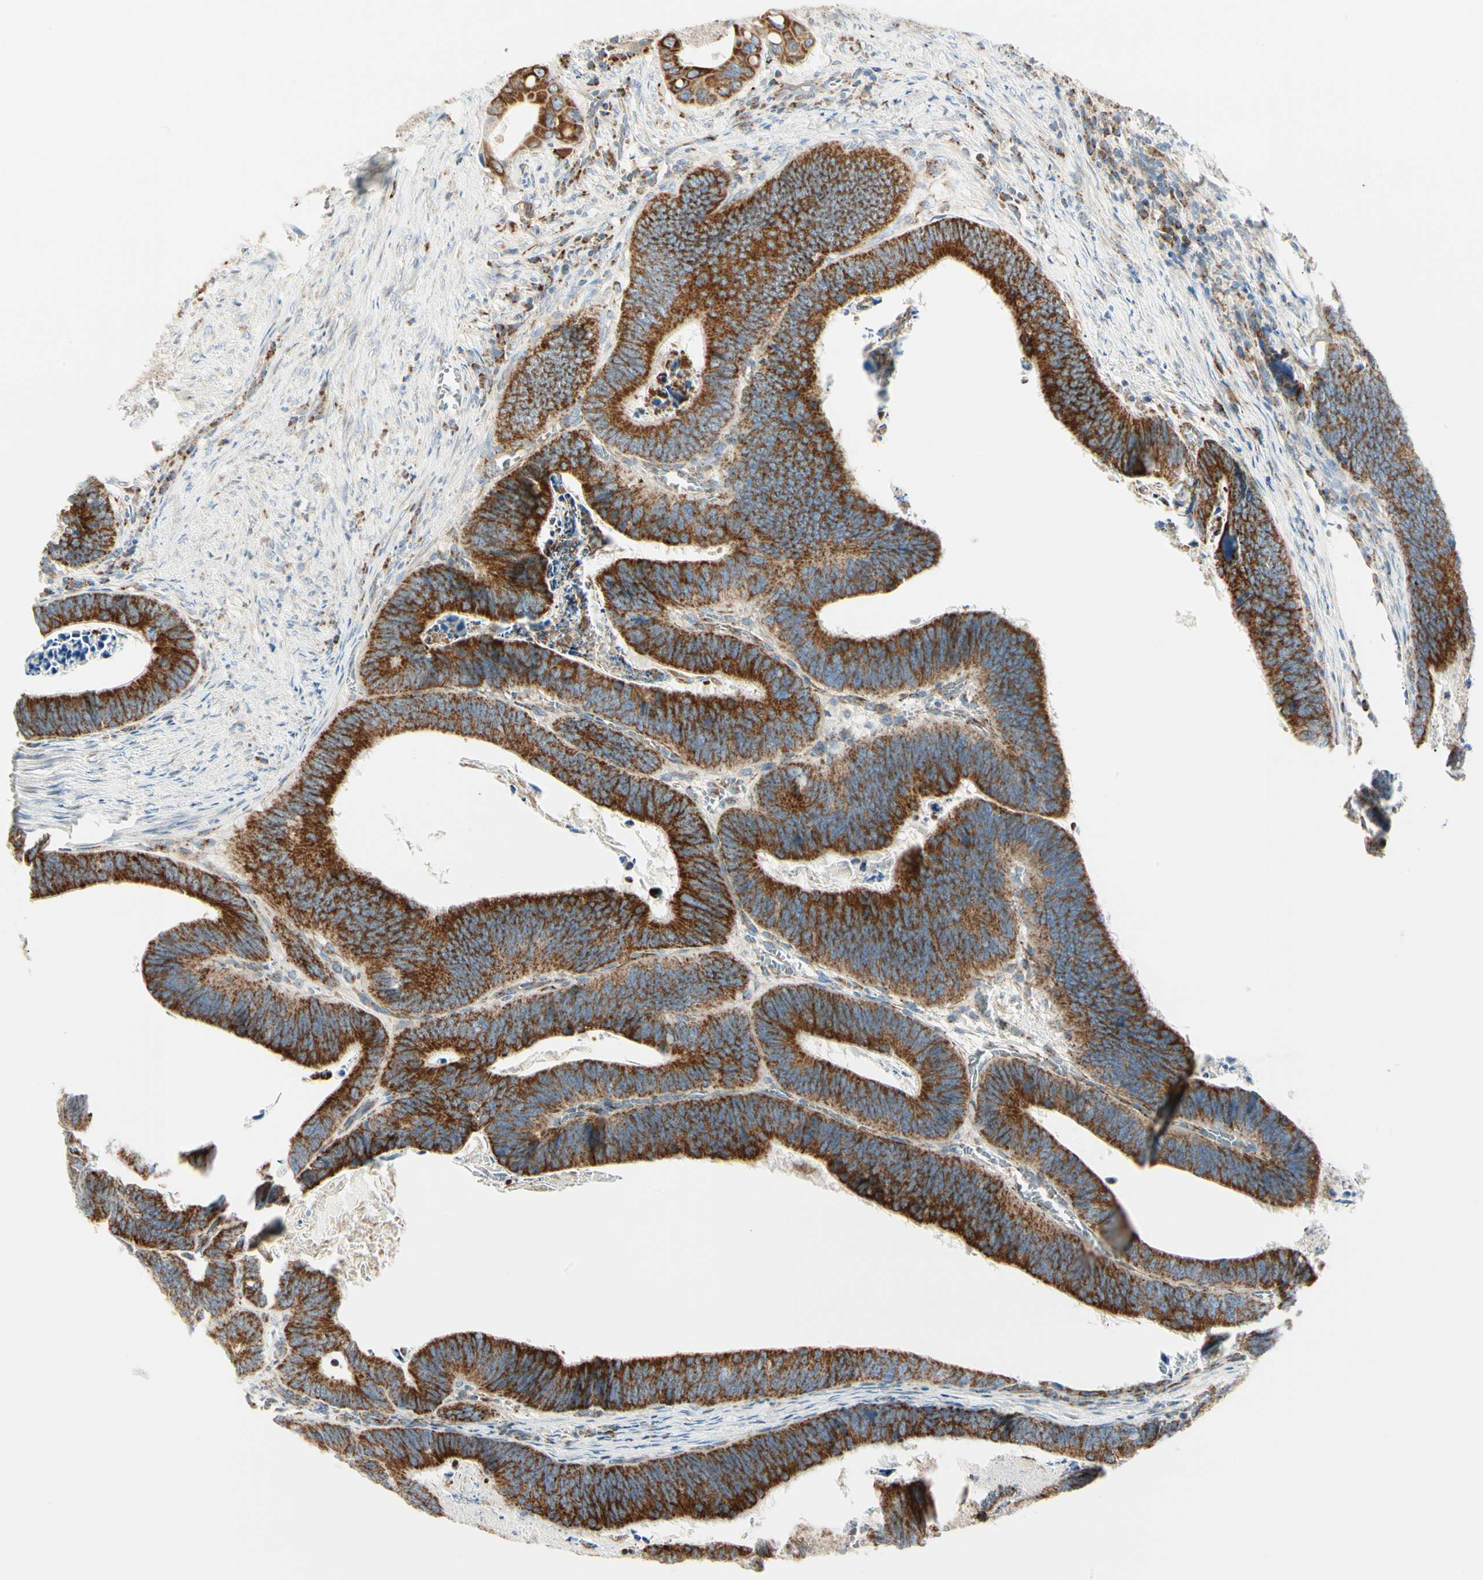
{"staining": {"intensity": "strong", "quantity": ">75%", "location": "cytoplasmic/membranous"}, "tissue": "colorectal cancer", "cell_type": "Tumor cells", "image_type": "cancer", "snomed": [{"axis": "morphology", "description": "Adenocarcinoma, NOS"}, {"axis": "topography", "description": "Colon"}], "caption": "Strong cytoplasmic/membranous expression for a protein is identified in approximately >75% of tumor cells of colorectal cancer (adenocarcinoma) using immunohistochemistry (IHC).", "gene": "TBC1D10A", "patient": {"sex": "male", "age": 72}}